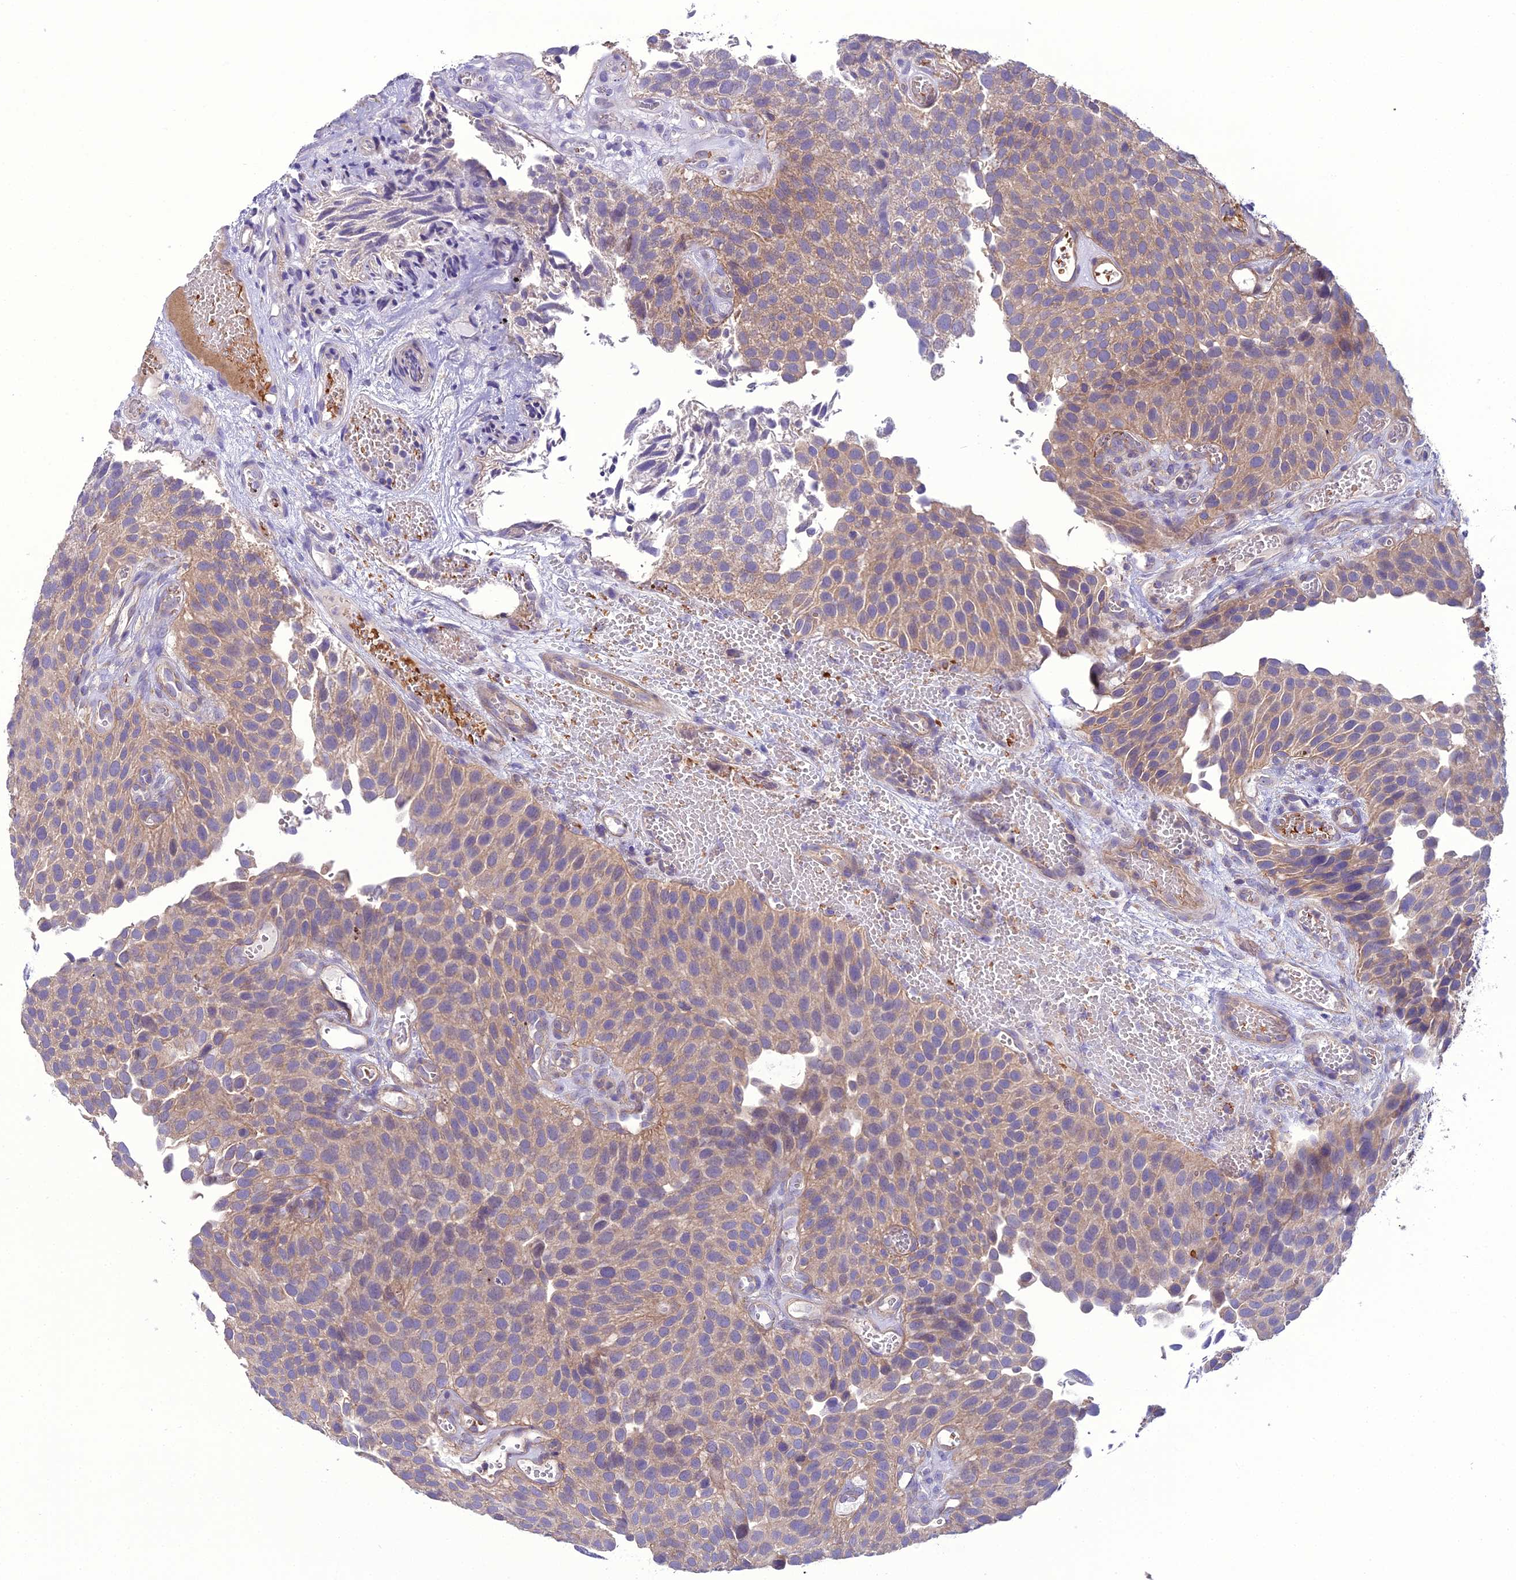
{"staining": {"intensity": "weak", "quantity": ">75%", "location": "cytoplasmic/membranous"}, "tissue": "urothelial cancer", "cell_type": "Tumor cells", "image_type": "cancer", "snomed": [{"axis": "morphology", "description": "Urothelial carcinoma, Low grade"}, {"axis": "topography", "description": "Urinary bladder"}], "caption": "A high-resolution histopathology image shows IHC staining of urothelial cancer, which exhibits weak cytoplasmic/membranous positivity in about >75% of tumor cells.", "gene": "TBC1D24", "patient": {"sex": "male", "age": 89}}